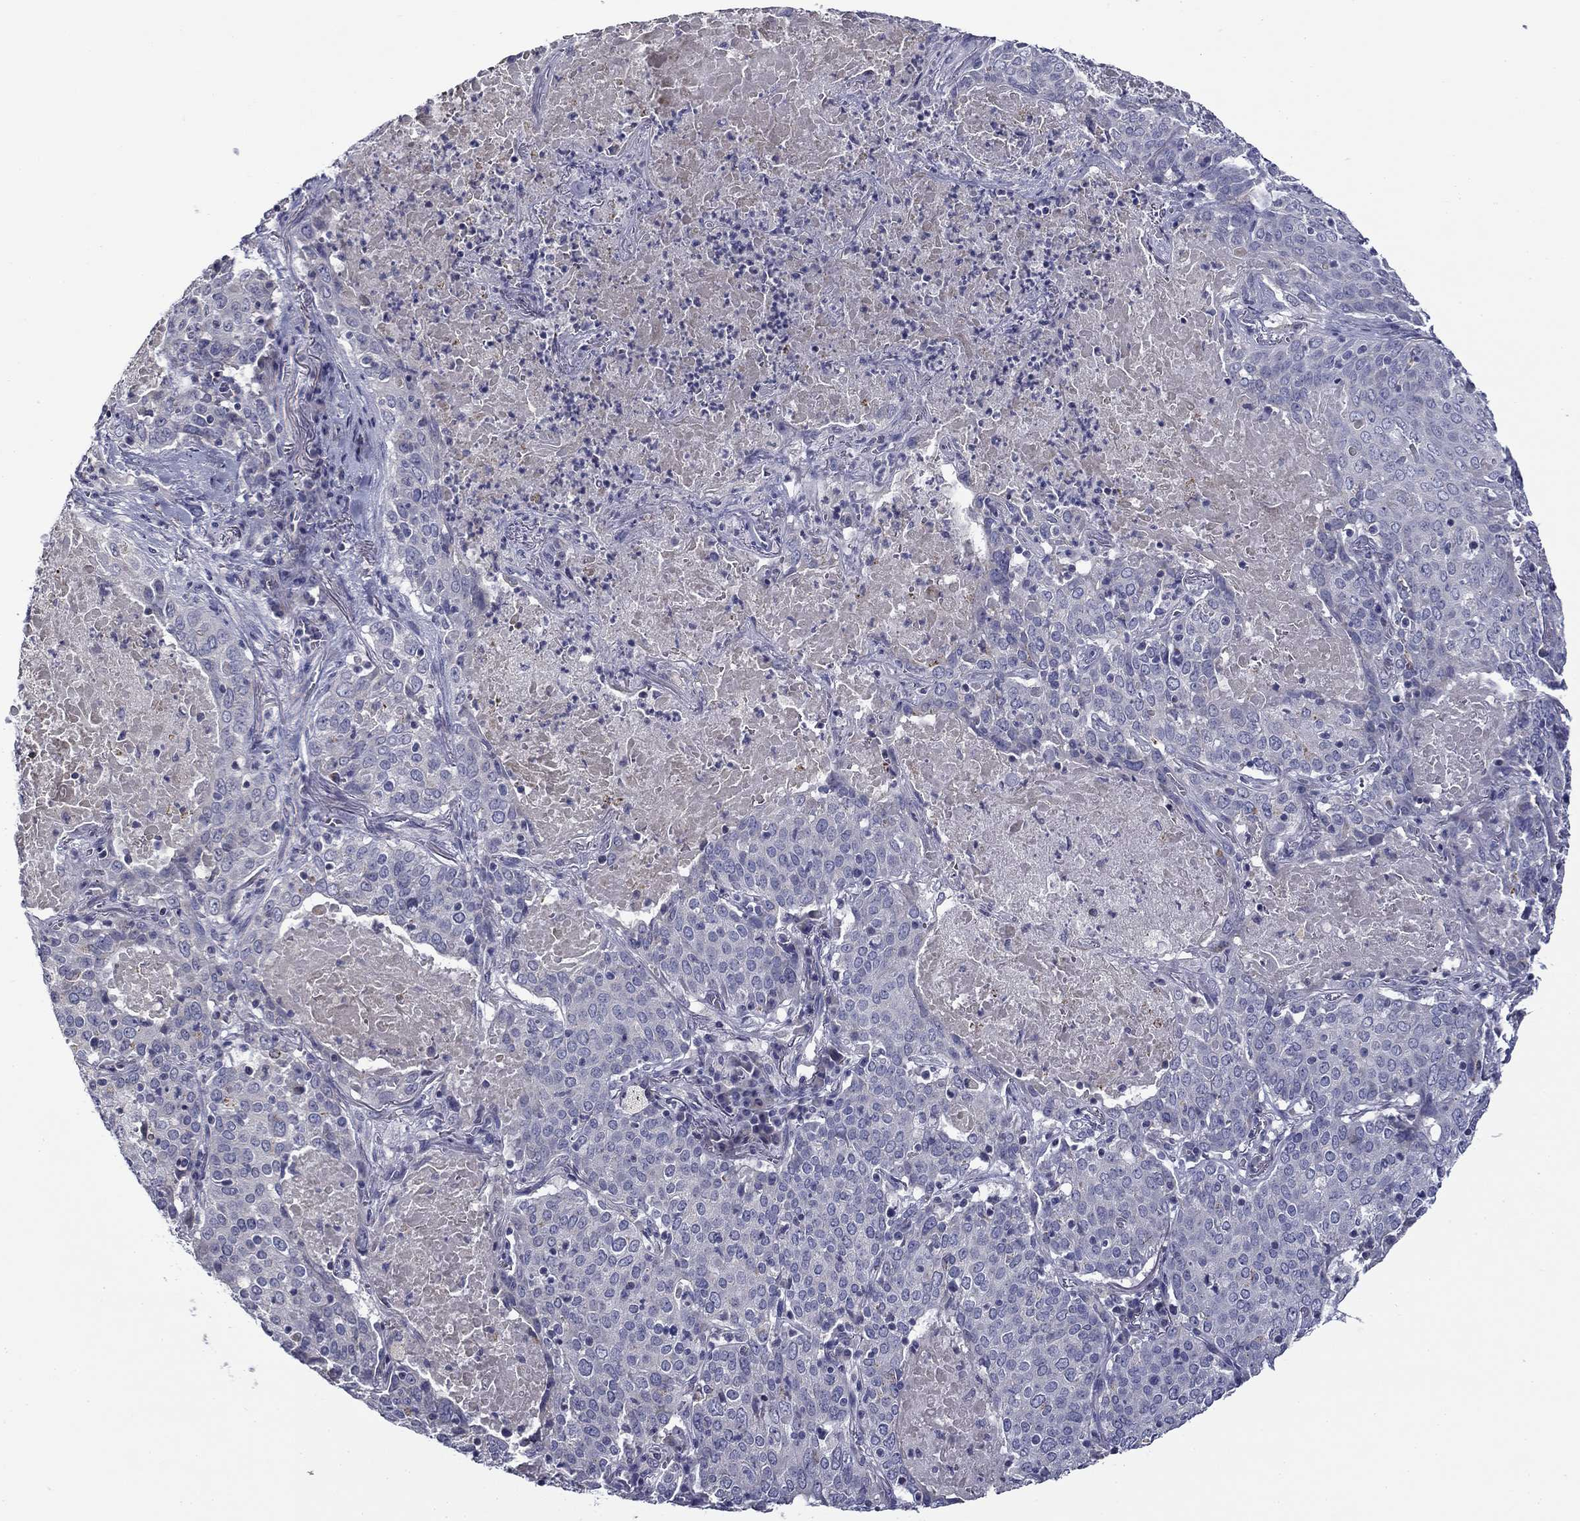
{"staining": {"intensity": "negative", "quantity": "none", "location": "none"}, "tissue": "lung cancer", "cell_type": "Tumor cells", "image_type": "cancer", "snomed": [{"axis": "morphology", "description": "Squamous cell carcinoma, NOS"}, {"axis": "topography", "description": "Lung"}], "caption": "Immunohistochemical staining of lung cancer demonstrates no significant staining in tumor cells.", "gene": "SPATA7", "patient": {"sex": "male", "age": 82}}